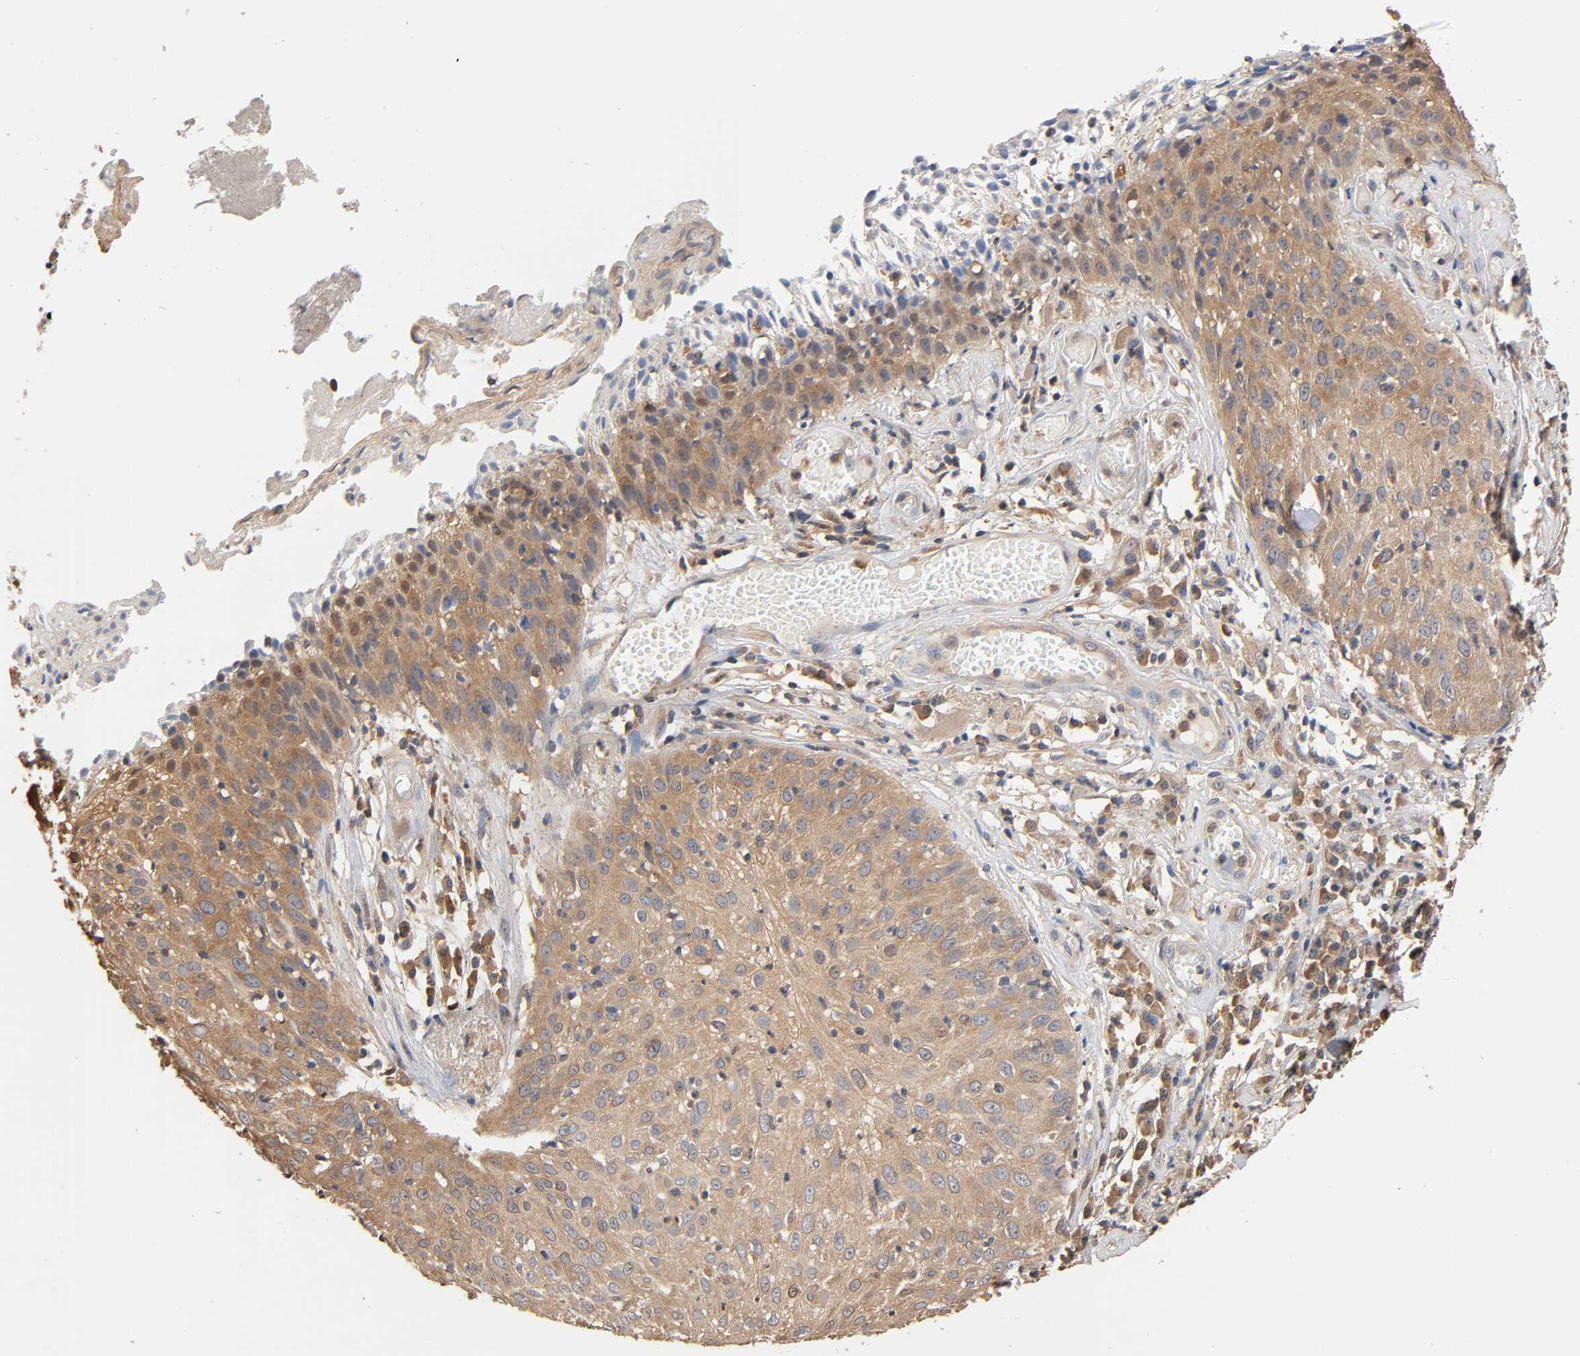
{"staining": {"intensity": "weak", "quantity": ">75%", "location": "cytoplasmic/membranous"}, "tissue": "skin cancer", "cell_type": "Tumor cells", "image_type": "cancer", "snomed": [{"axis": "morphology", "description": "Squamous cell carcinoma, NOS"}, {"axis": "topography", "description": "Skin"}], "caption": "IHC (DAB) staining of skin cancer reveals weak cytoplasmic/membranous protein staining in approximately >75% of tumor cells. Using DAB (brown) and hematoxylin (blue) stains, captured at high magnification using brightfield microscopy.", "gene": "ALDOA", "patient": {"sex": "male", "age": 65}}